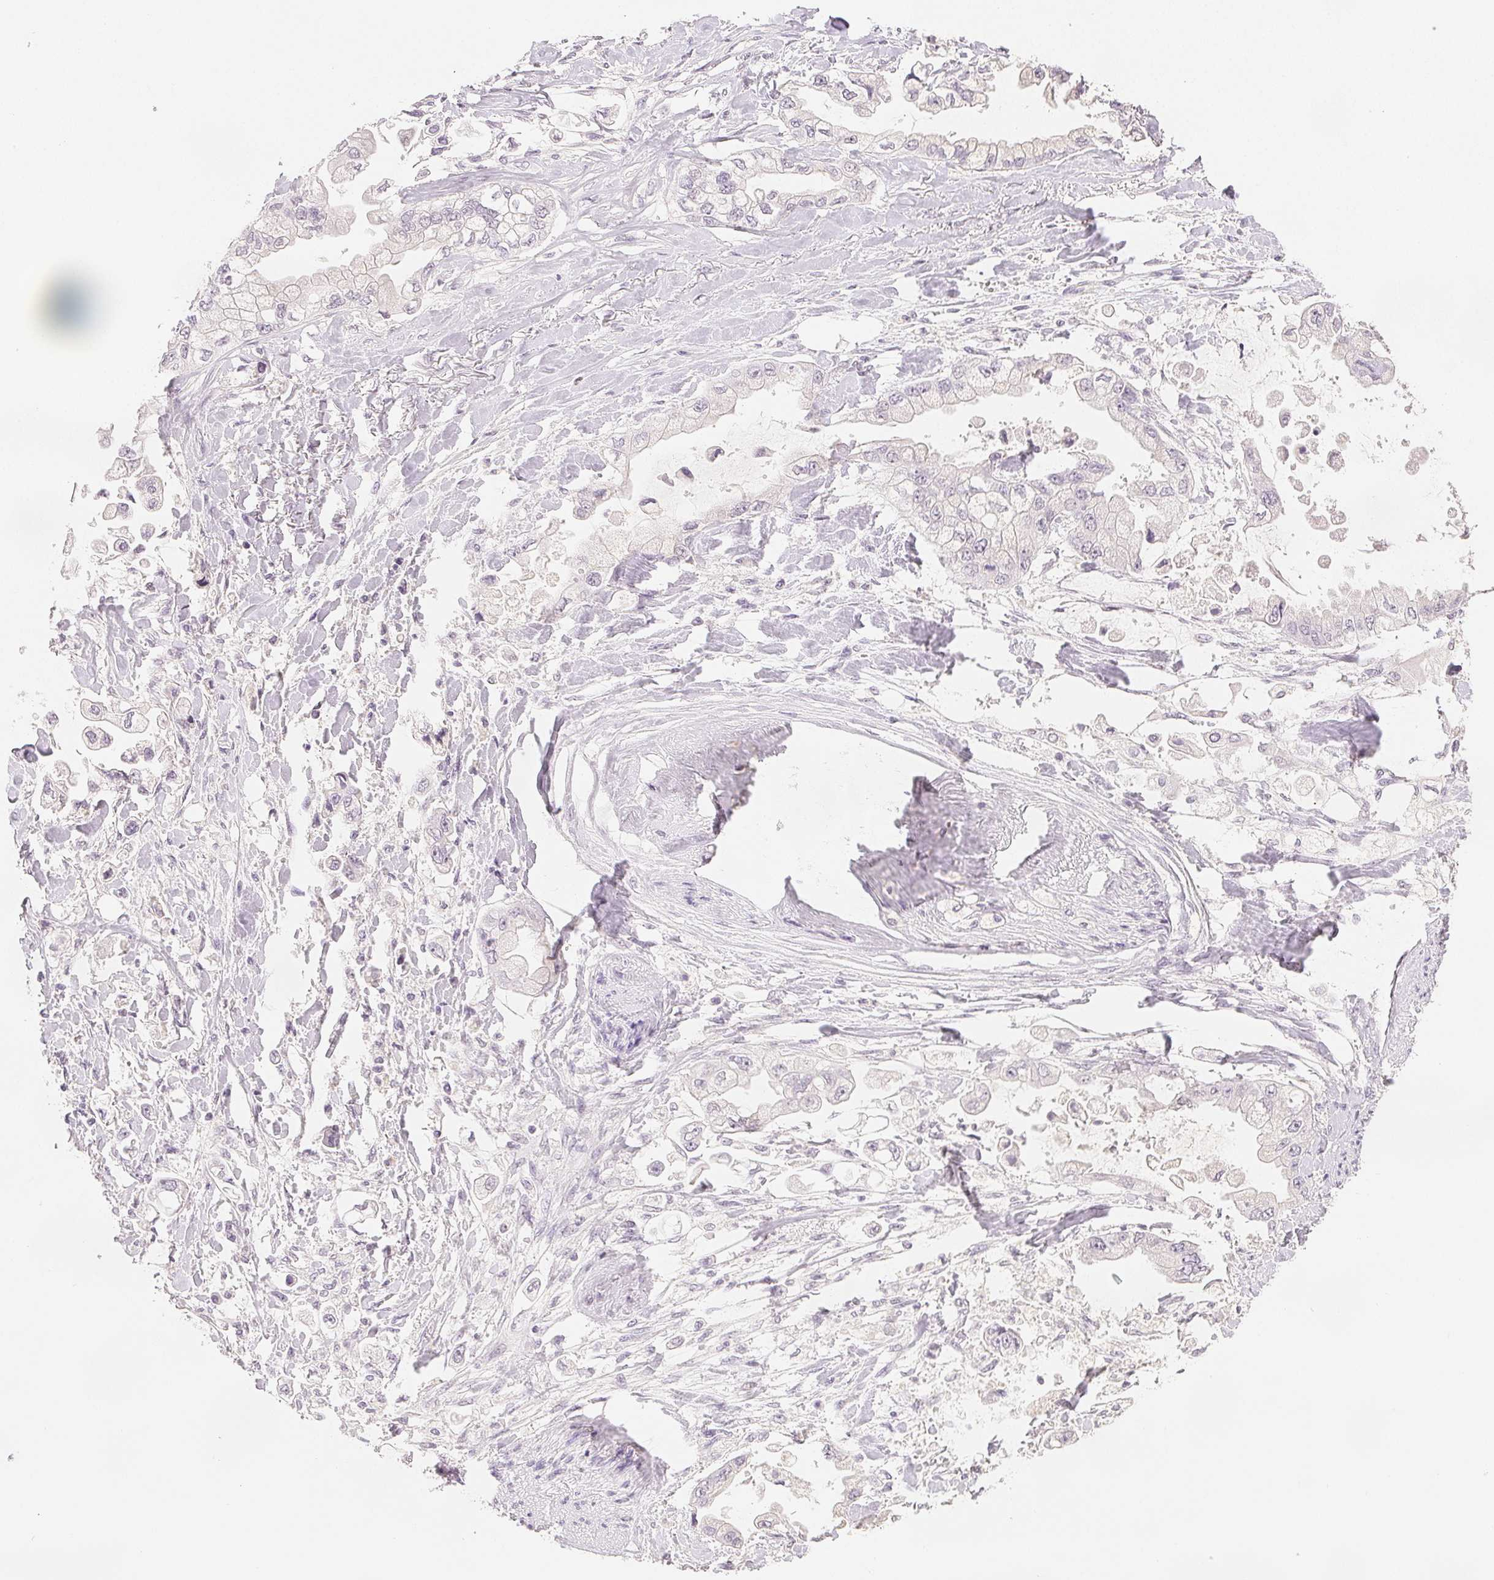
{"staining": {"intensity": "negative", "quantity": "none", "location": "none"}, "tissue": "stomach cancer", "cell_type": "Tumor cells", "image_type": "cancer", "snomed": [{"axis": "morphology", "description": "Adenocarcinoma, NOS"}, {"axis": "topography", "description": "Stomach"}], "caption": "The histopathology image shows no significant positivity in tumor cells of stomach adenocarcinoma.", "gene": "SCGN", "patient": {"sex": "male", "age": 62}}